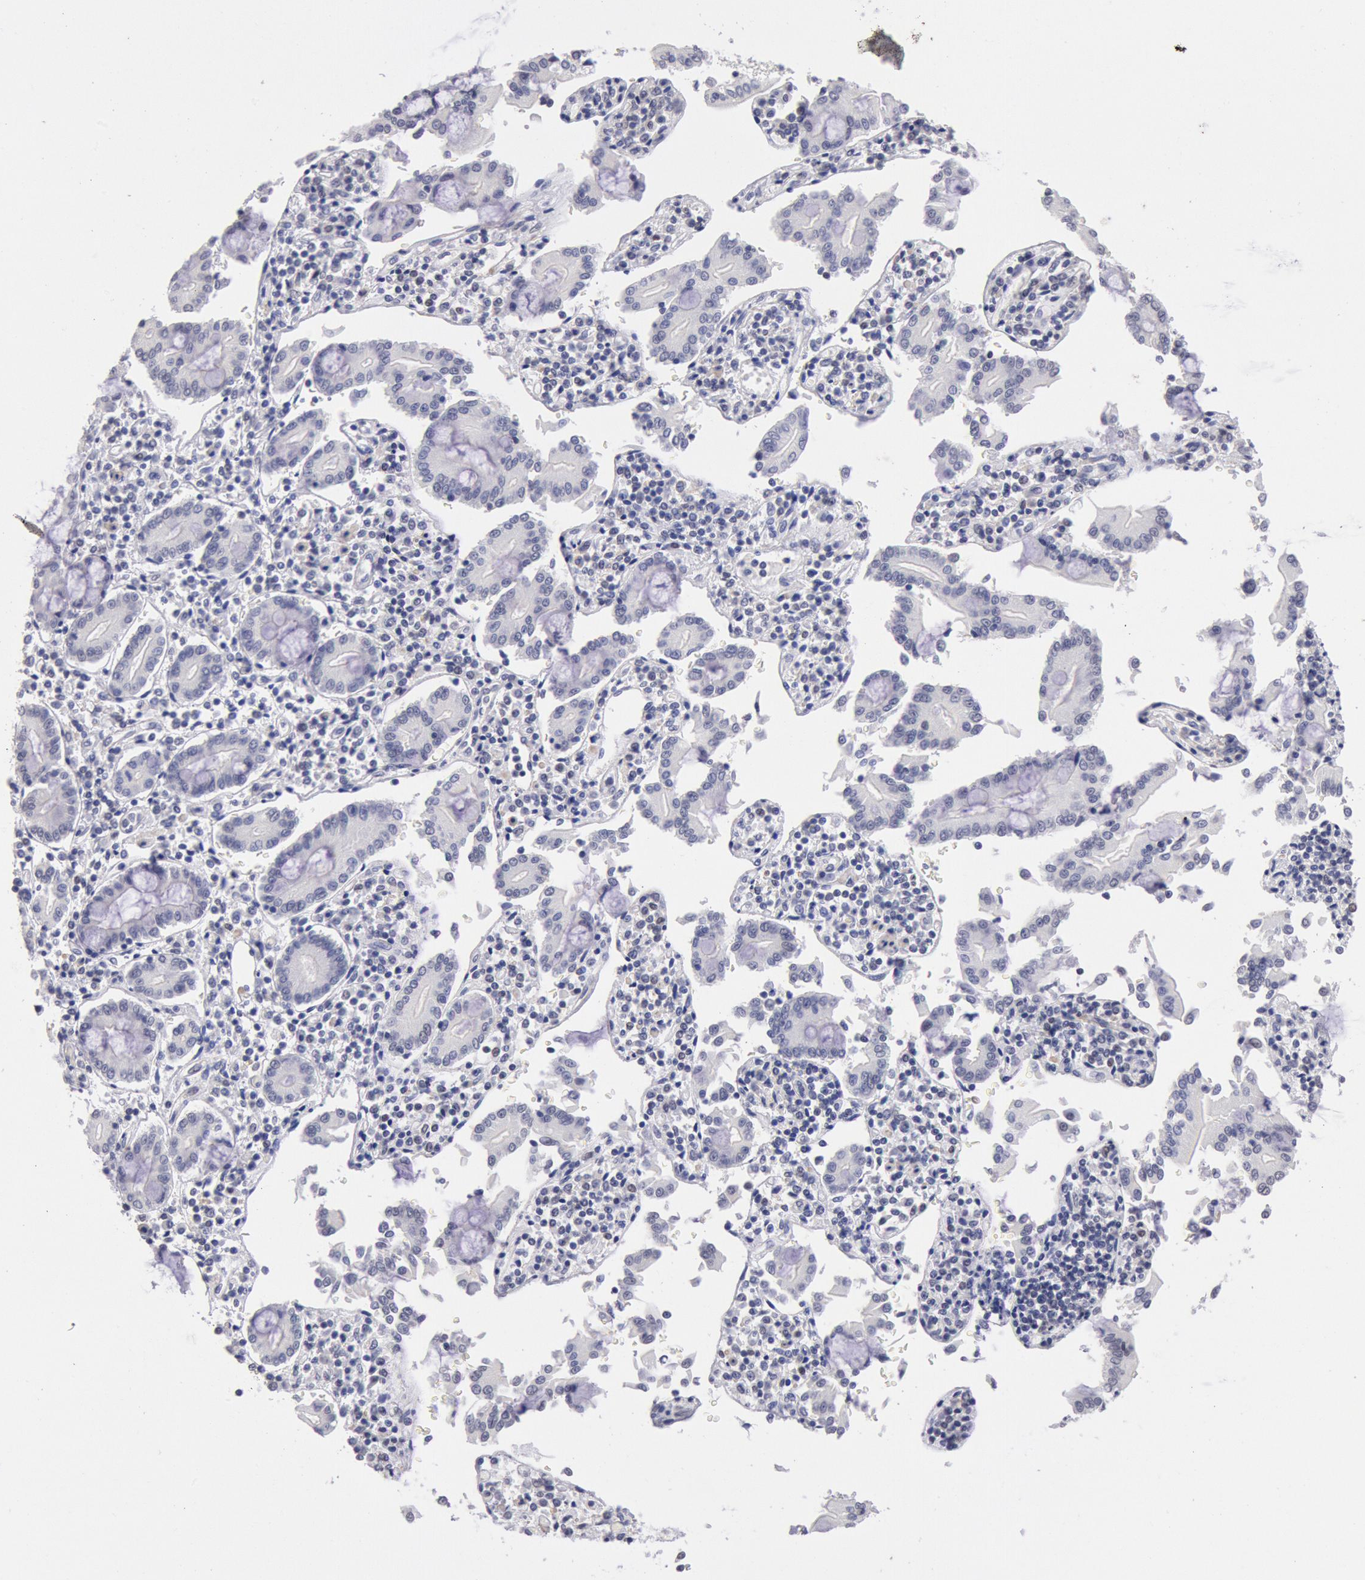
{"staining": {"intensity": "negative", "quantity": "none", "location": "none"}, "tissue": "pancreatic cancer", "cell_type": "Tumor cells", "image_type": "cancer", "snomed": [{"axis": "morphology", "description": "Adenocarcinoma, NOS"}, {"axis": "topography", "description": "Pancreas"}], "caption": "Photomicrograph shows no significant protein staining in tumor cells of adenocarcinoma (pancreatic).", "gene": "MYH7", "patient": {"sex": "female", "age": 57}}